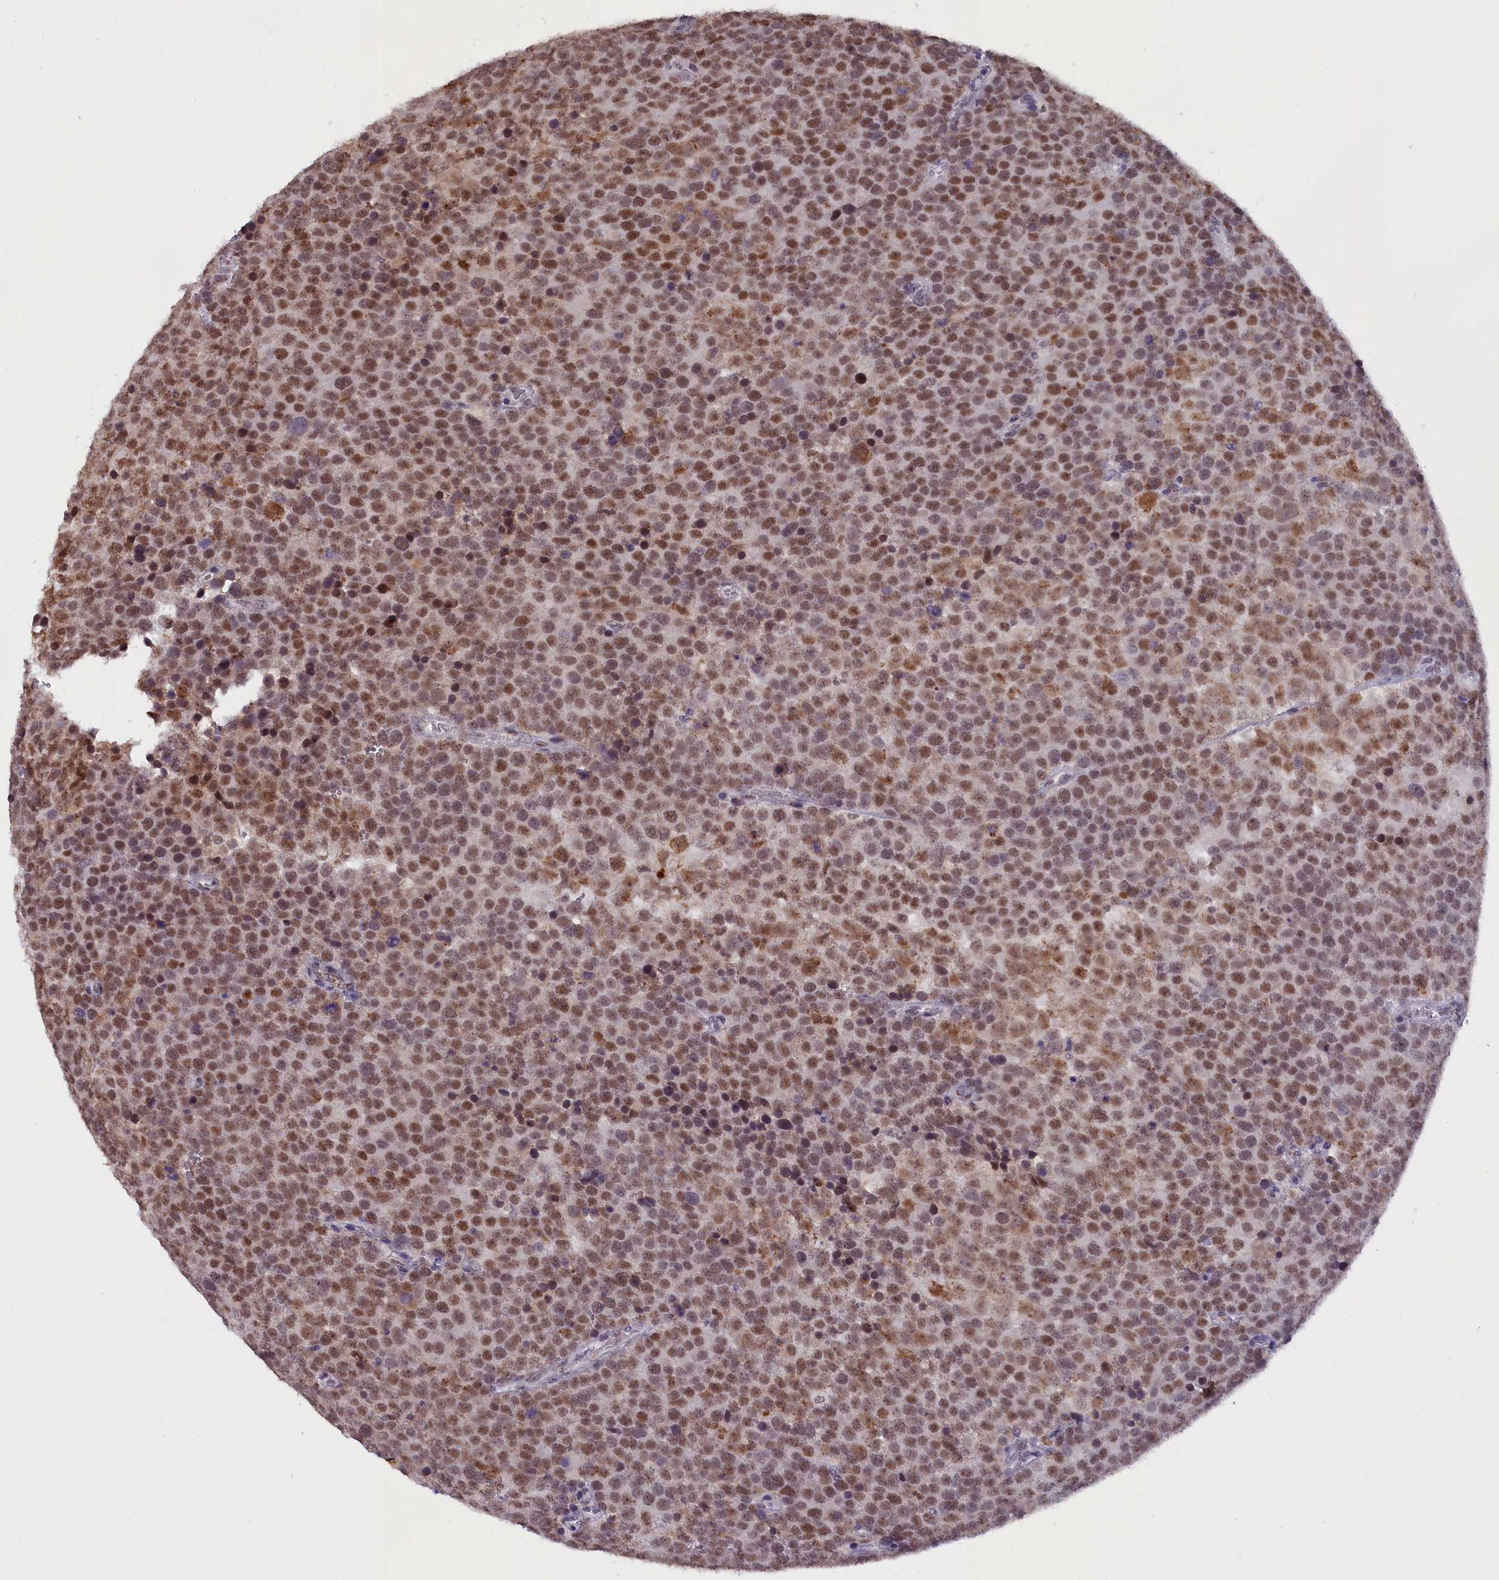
{"staining": {"intensity": "moderate", "quantity": ">75%", "location": "nuclear"}, "tissue": "testis cancer", "cell_type": "Tumor cells", "image_type": "cancer", "snomed": [{"axis": "morphology", "description": "Seminoma, NOS"}, {"axis": "topography", "description": "Testis"}], "caption": "A brown stain shows moderate nuclear positivity of a protein in testis cancer (seminoma) tumor cells.", "gene": "NCBP1", "patient": {"sex": "male", "age": 71}}